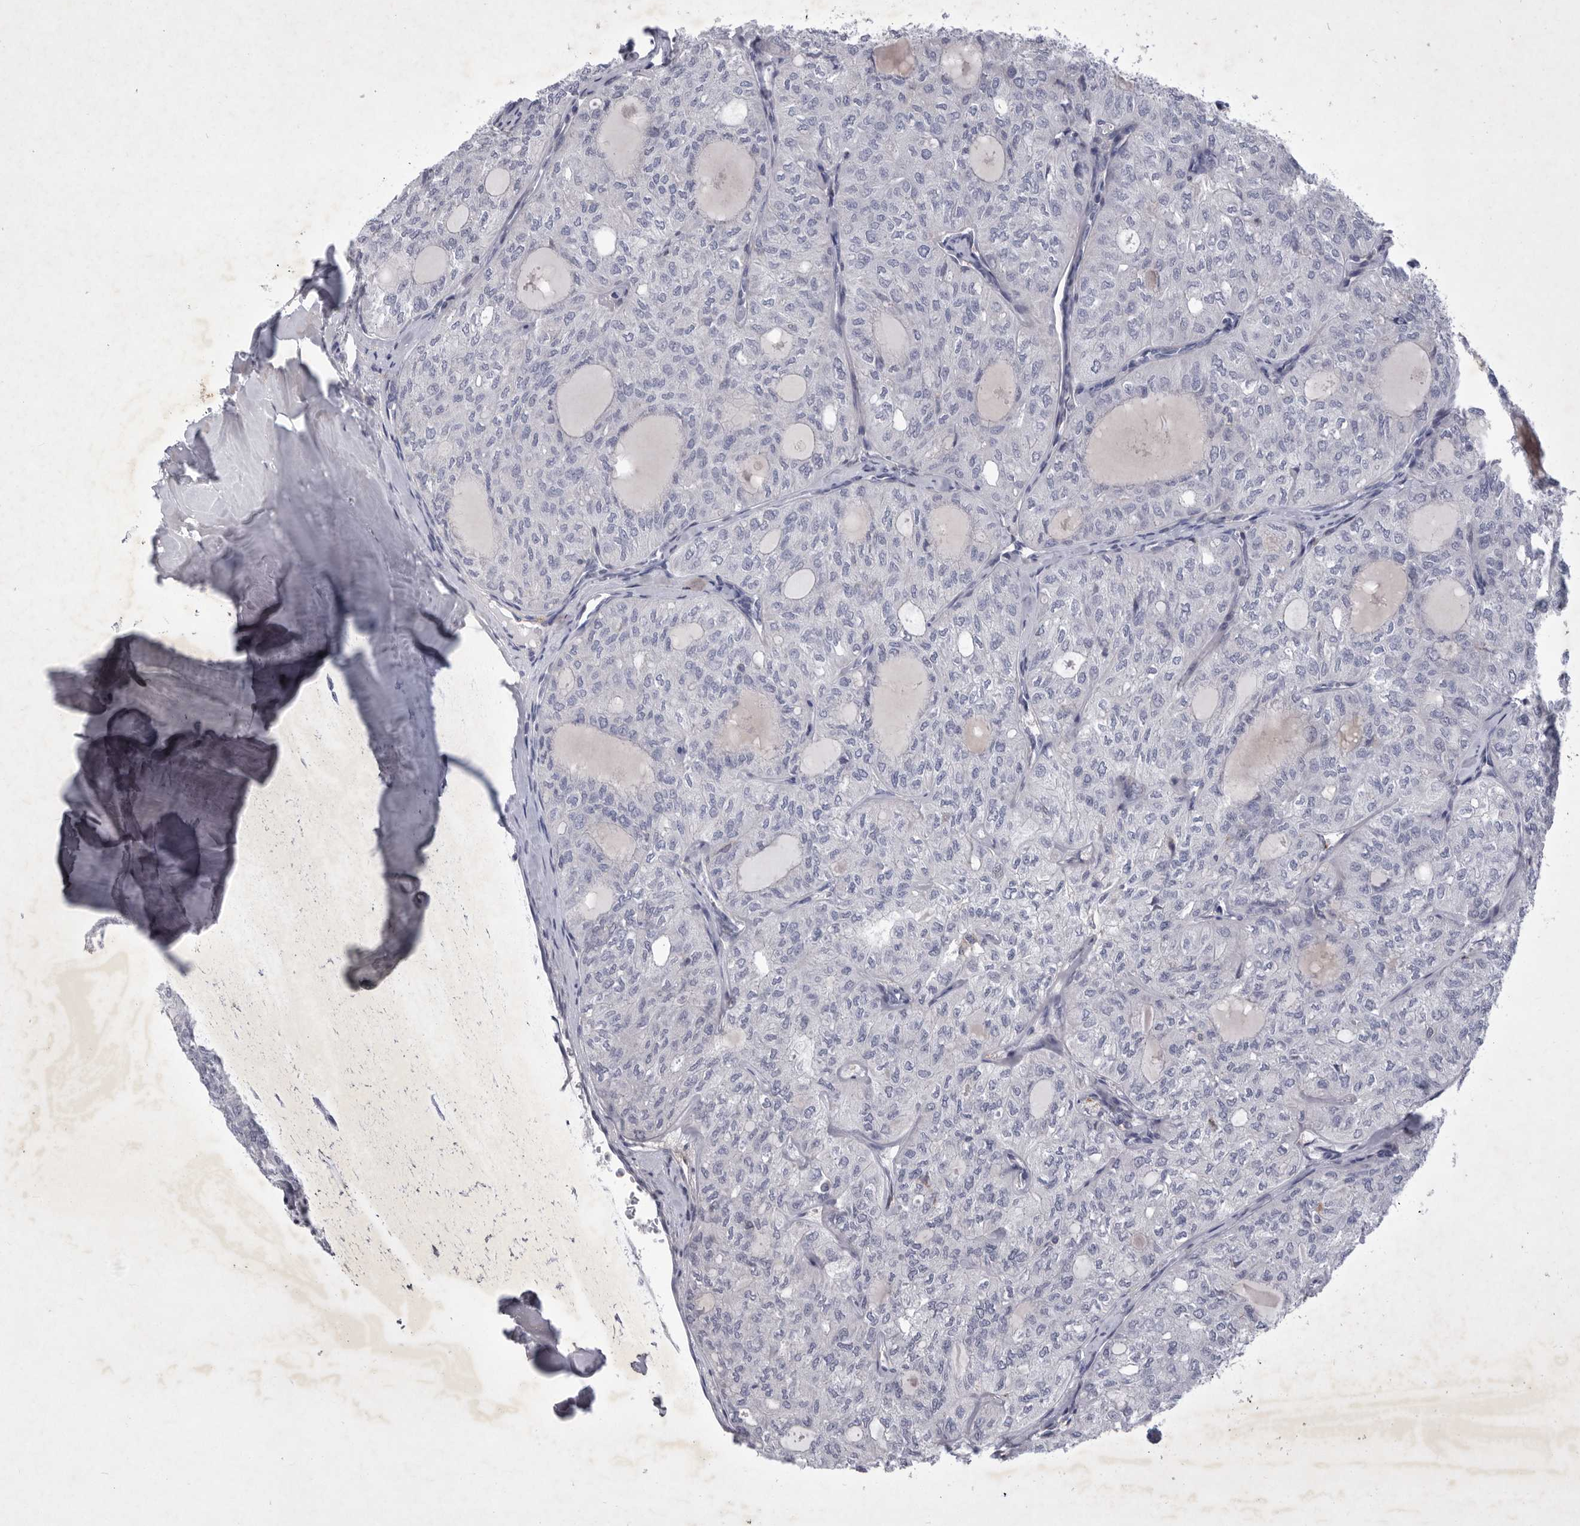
{"staining": {"intensity": "negative", "quantity": "none", "location": "none"}, "tissue": "thyroid cancer", "cell_type": "Tumor cells", "image_type": "cancer", "snomed": [{"axis": "morphology", "description": "Follicular adenoma carcinoma, NOS"}, {"axis": "topography", "description": "Thyroid gland"}], "caption": "Immunohistochemistry (IHC) photomicrograph of neoplastic tissue: human thyroid cancer stained with DAB (3,3'-diaminobenzidine) exhibits no significant protein positivity in tumor cells. Nuclei are stained in blue.", "gene": "SIGLEC10", "patient": {"sex": "male", "age": 75}}